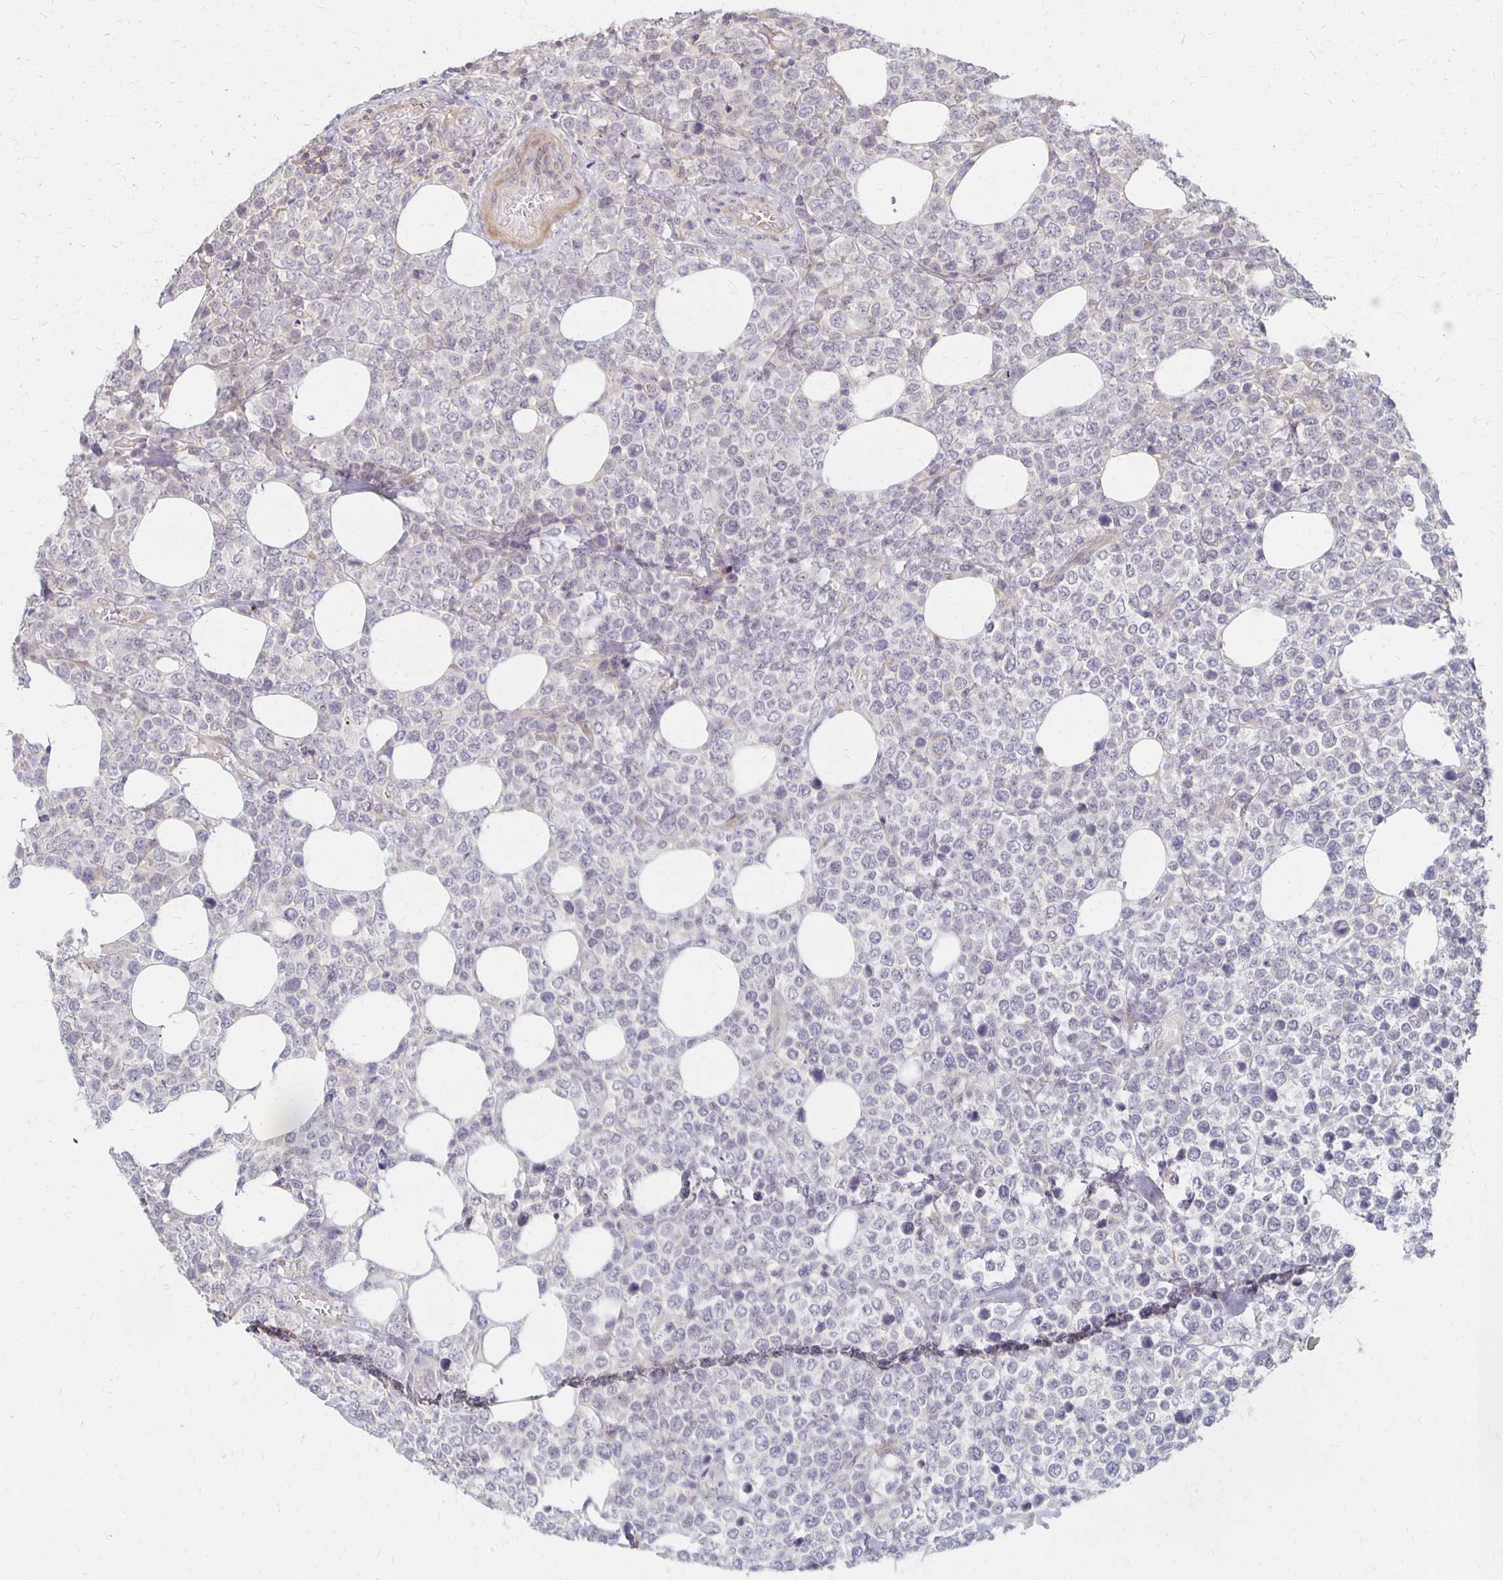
{"staining": {"intensity": "negative", "quantity": "none", "location": "none"}, "tissue": "lymphoma", "cell_type": "Tumor cells", "image_type": "cancer", "snomed": [{"axis": "morphology", "description": "Malignant lymphoma, non-Hodgkin's type, High grade"}, {"axis": "topography", "description": "Soft tissue"}], "caption": "Tumor cells show no significant protein expression in high-grade malignant lymphoma, non-Hodgkin's type.", "gene": "PRKCB", "patient": {"sex": "female", "age": 56}}